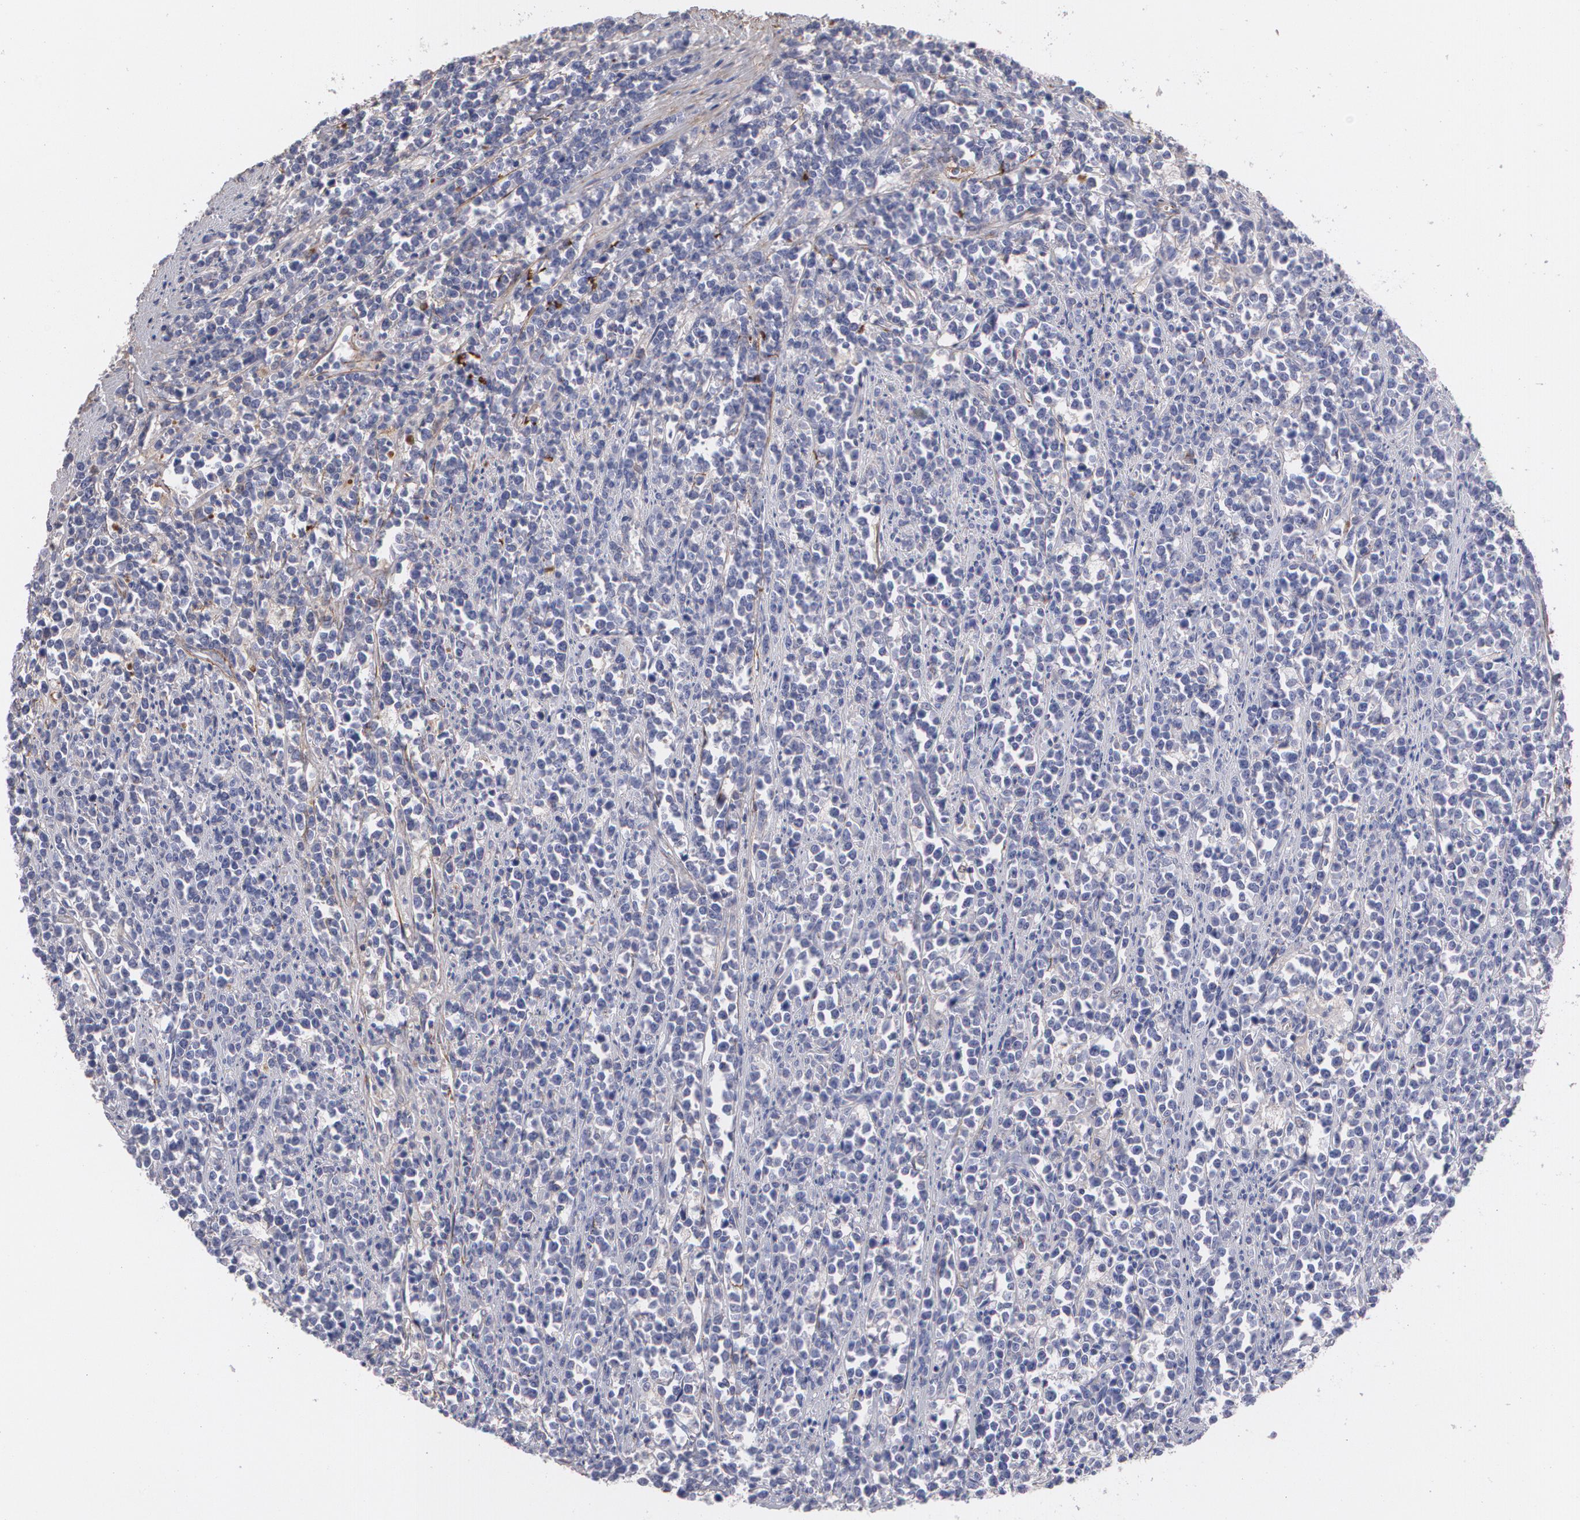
{"staining": {"intensity": "negative", "quantity": "none", "location": "none"}, "tissue": "lymphoma", "cell_type": "Tumor cells", "image_type": "cancer", "snomed": [{"axis": "morphology", "description": "Malignant lymphoma, non-Hodgkin's type, High grade"}, {"axis": "topography", "description": "Small intestine"}, {"axis": "topography", "description": "Colon"}], "caption": "DAB immunohistochemical staining of high-grade malignant lymphoma, non-Hodgkin's type exhibits no significant positivity in tumor cells.", "gene": "FBLN1", "patient": {"sex": "male", "age": 8}}